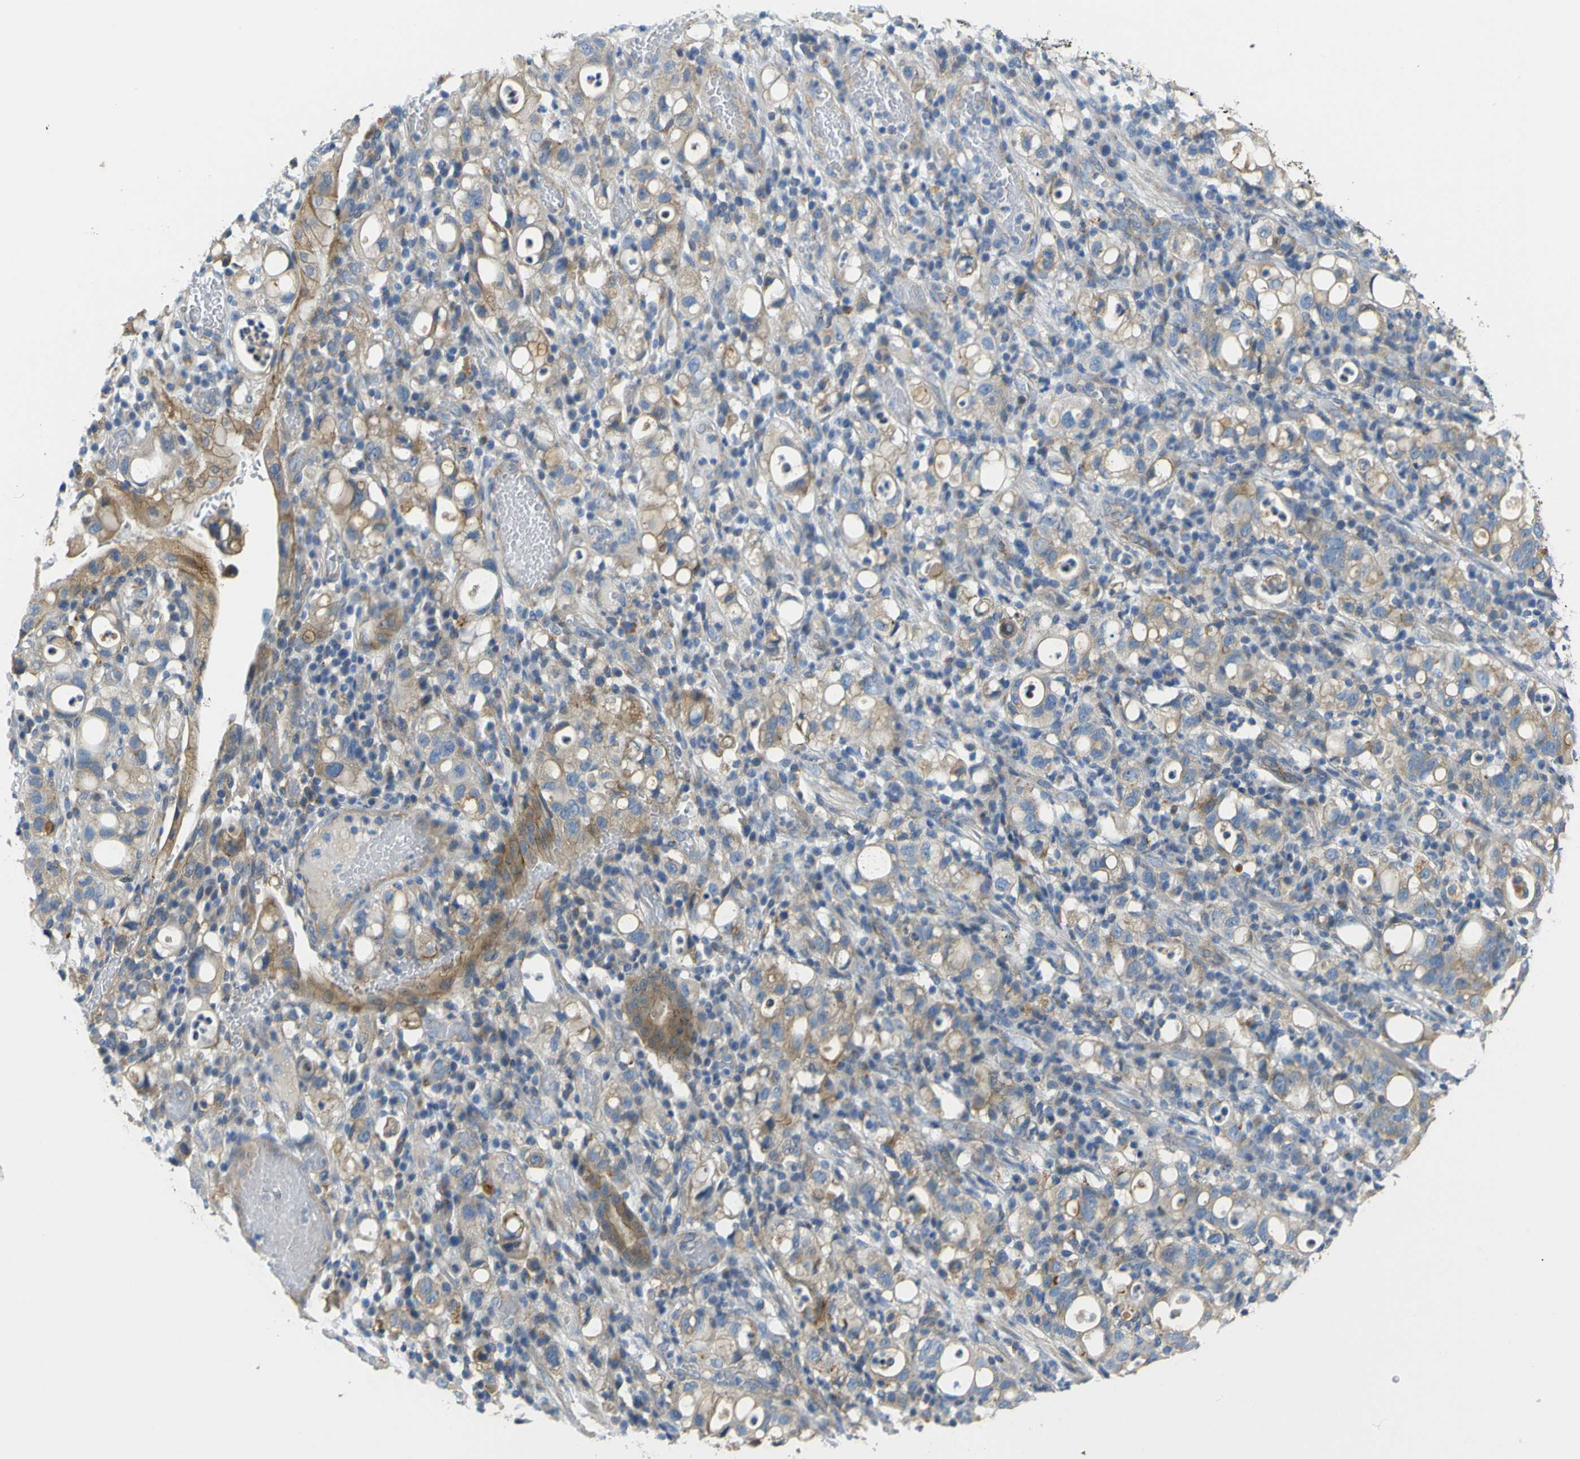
{"staining": {"intensity": "weak", "quantity": ">75%", "location": "cytoplasmic/membranous"}, "tissue": "stomach cancer", "cell_type": "Tumor cells", "image_type": "cancer", "snomed": [{"axis": "morphology", "description": "Adenocarcinoma, NOS"}, {"axis": "topography", "description": "Stomach"}], "caption": "There is low levels of weak cytoplasmic/membranous staining in tumor cells of stomach cancer, as demonstrated by immunohistochemical staining (brown color).", "gene": "SYPL1", "patient": {"sex": "female", "age": 75}}